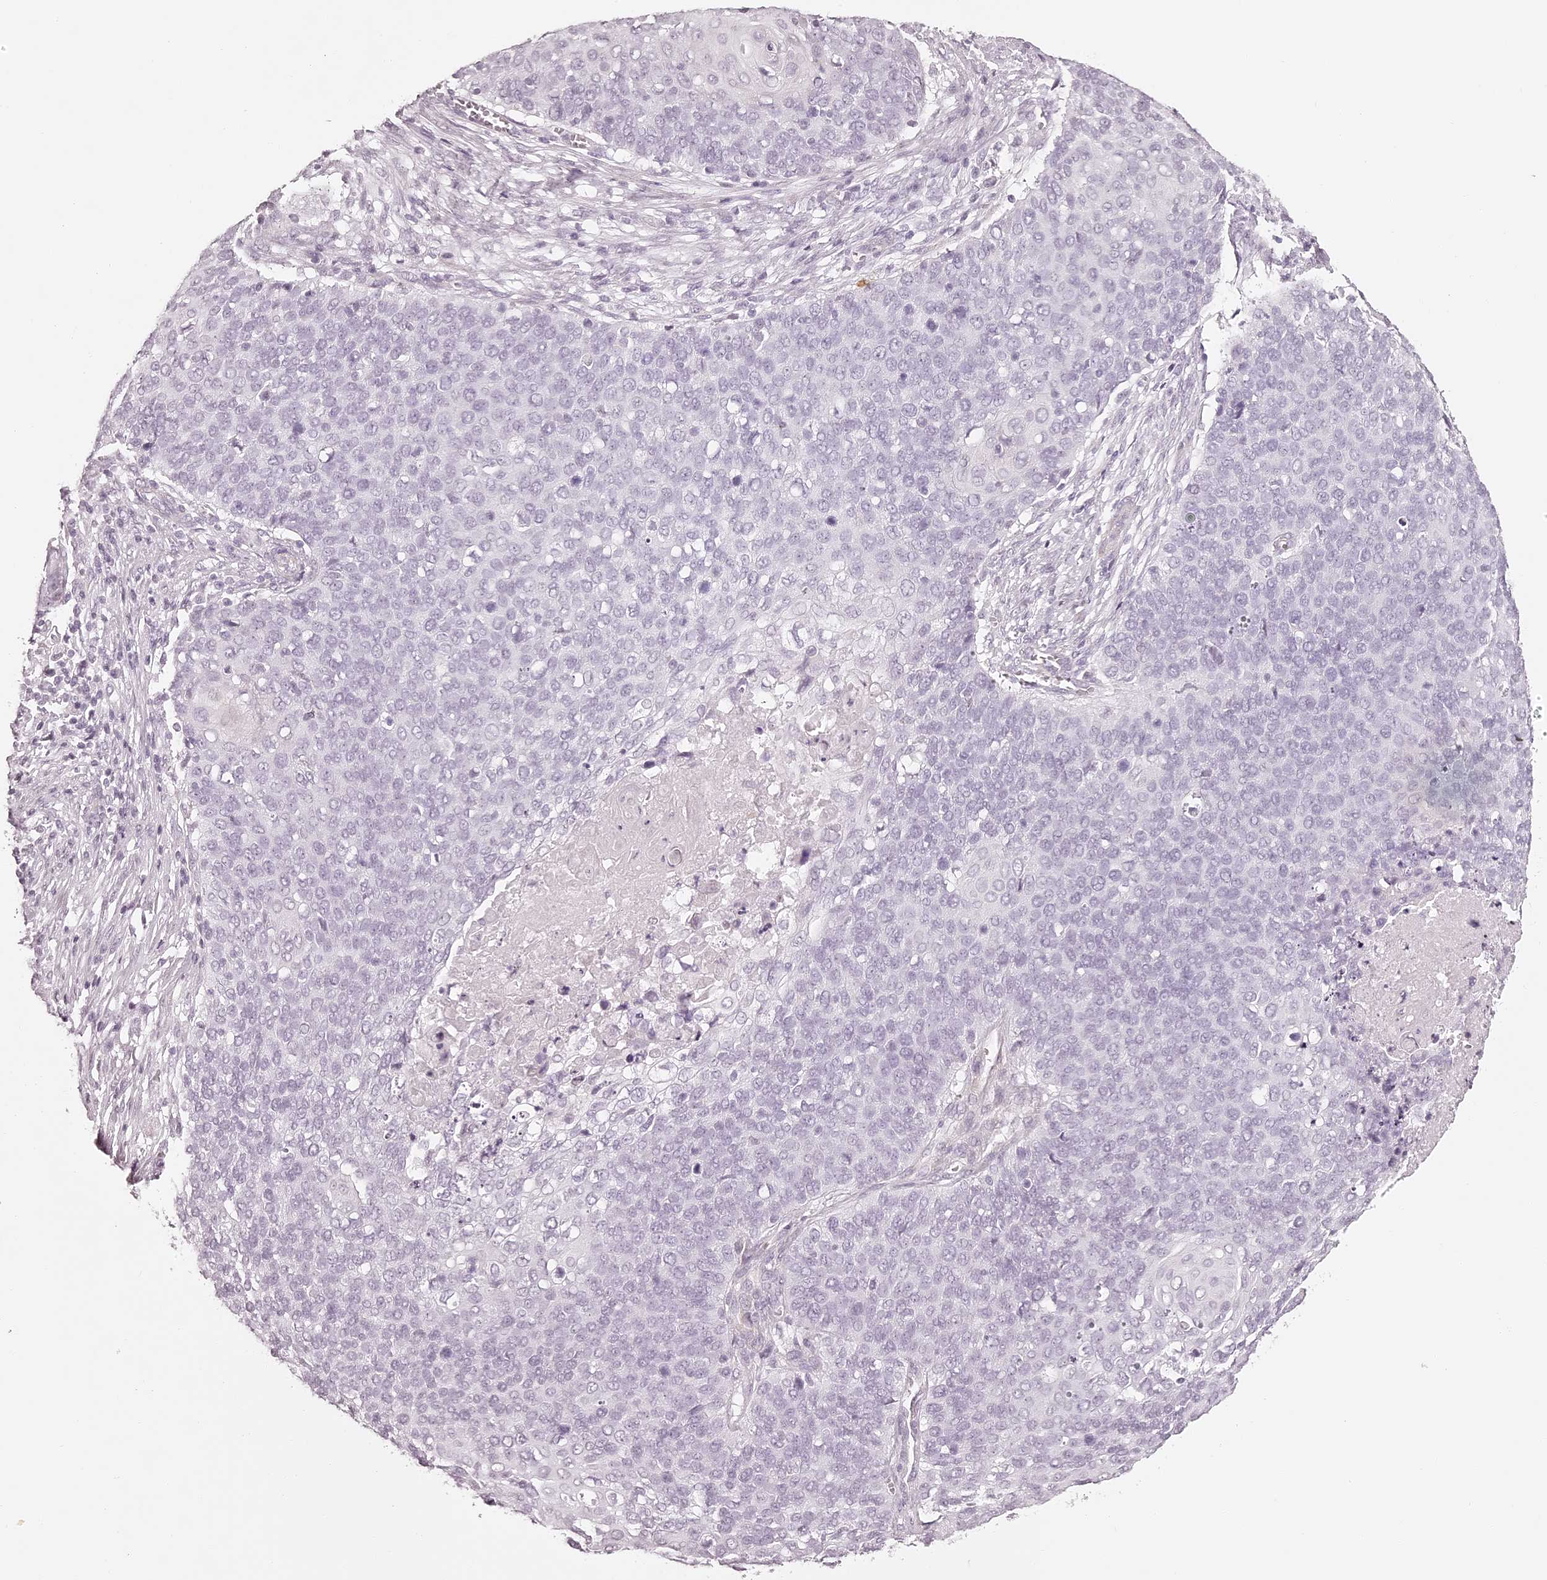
{"staining": {"intensity": "negative", "quantity": "none", "location": "none"}, "tissue": "cervical cancer", "cell_type": "Tumor cells", "image_type": "cancer", "snomed": [{"axis": "morphology", "description": "Squamous cell carcinoma, NOS"}, {"axis": "topography", "description": "Cervix"}], "caption": "Immunohistochemical staining of cervical cancer (squamous cell carcinoma) demonstrates no significant staining in tumor cells.", "gene": "ELAPOR1", "patient": {"sex": "female", "age": 39}}